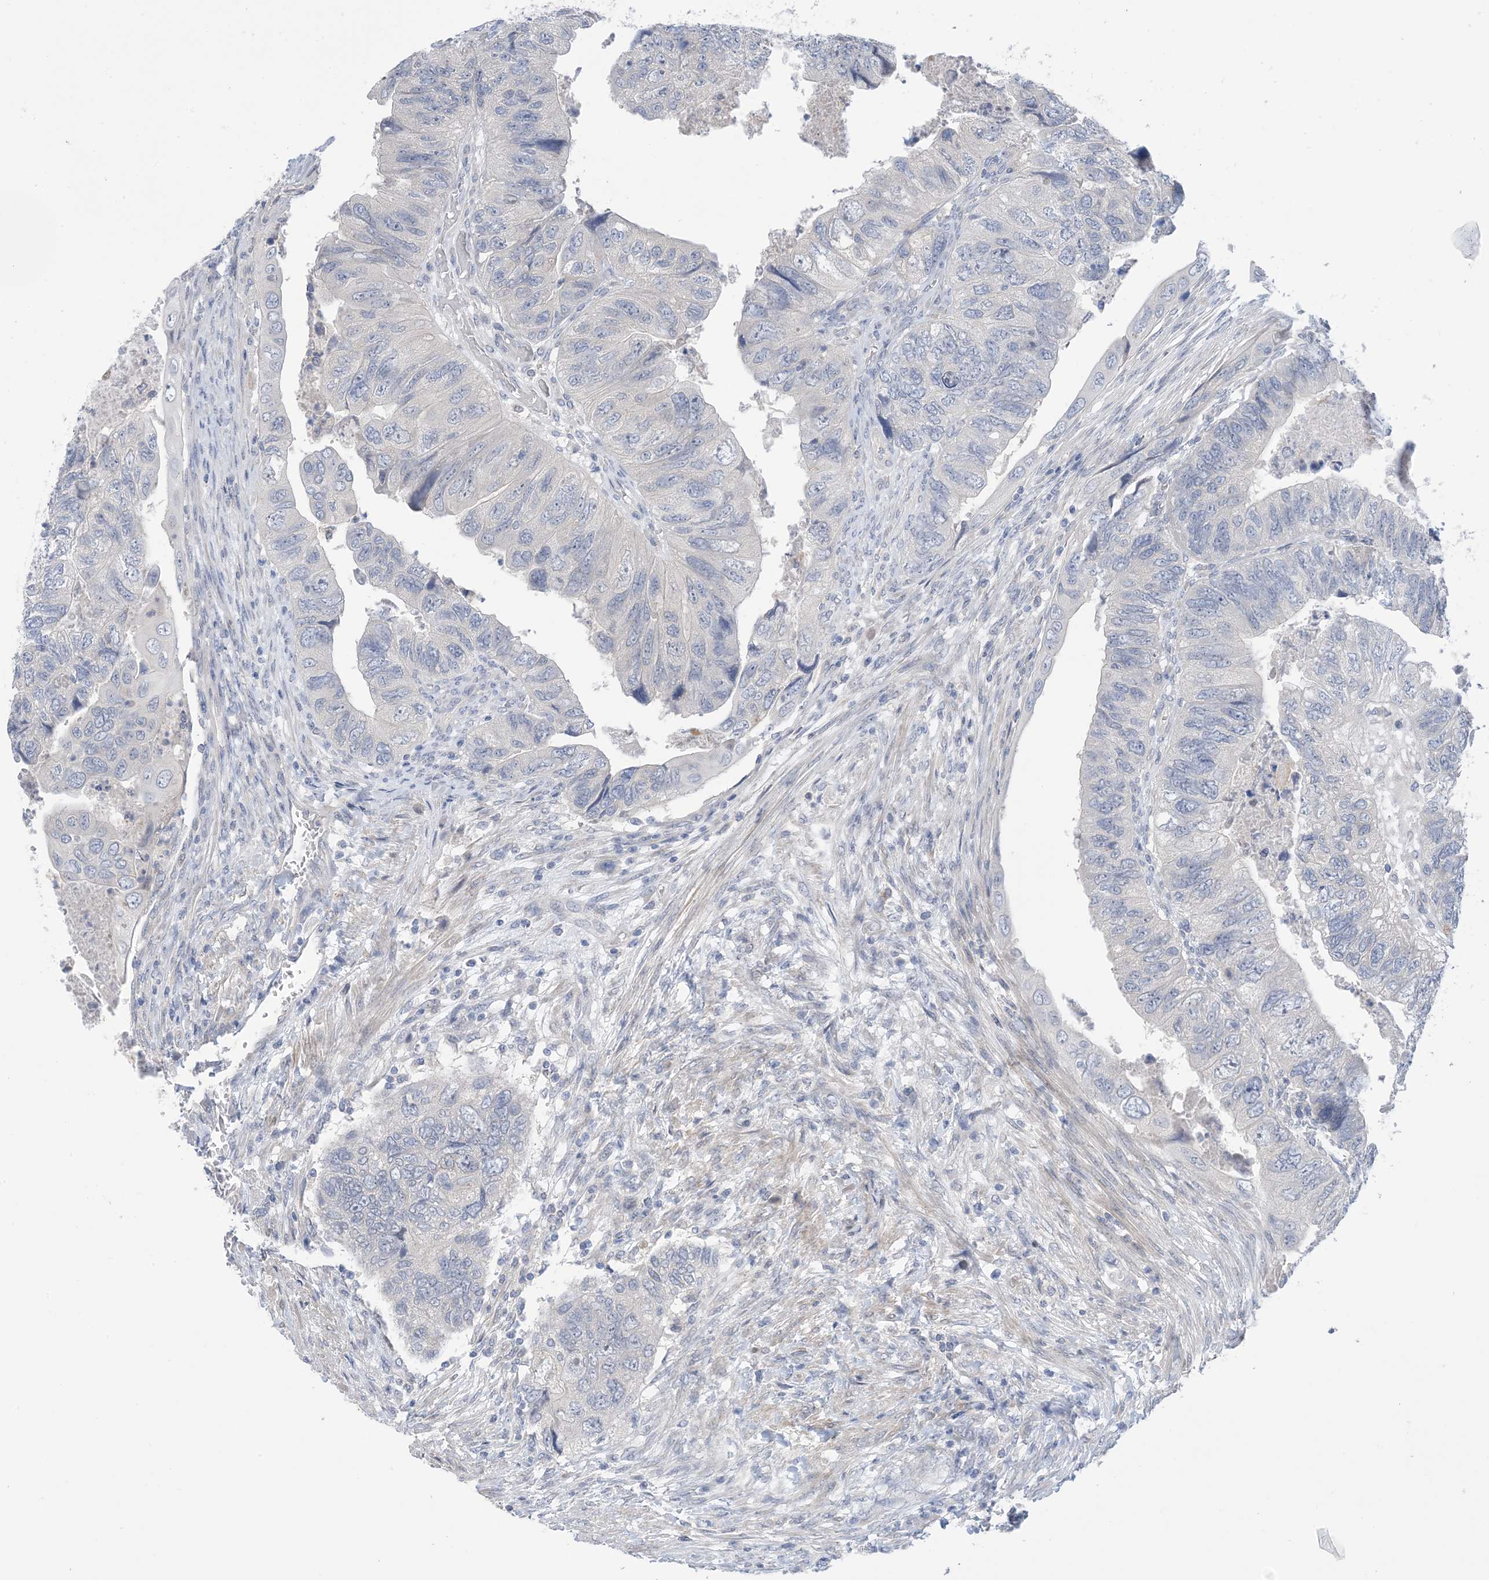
{"staining": {"intensity": "negative", "quantity": "none", "location": "none"}, "tissue": "colorectal cancer", "cell_type": "Tumor cells", "image_type": "cancer", "snomed": [{"axis": "morphology", "description": "Adenocarcinoma, NOS"}, {"axis": "topography", "description": "Rectum"}], "caption": "Protein analysis of colorectal cancer displays no significant positivity in tumor cells. Brightfield microscopy of immunohistochemistry stained with DAB (brown) and hematoxylin (blue), captured at high magnification.", "gene": "TTYH1", "patient": {"sex": "male", "age": 63}}